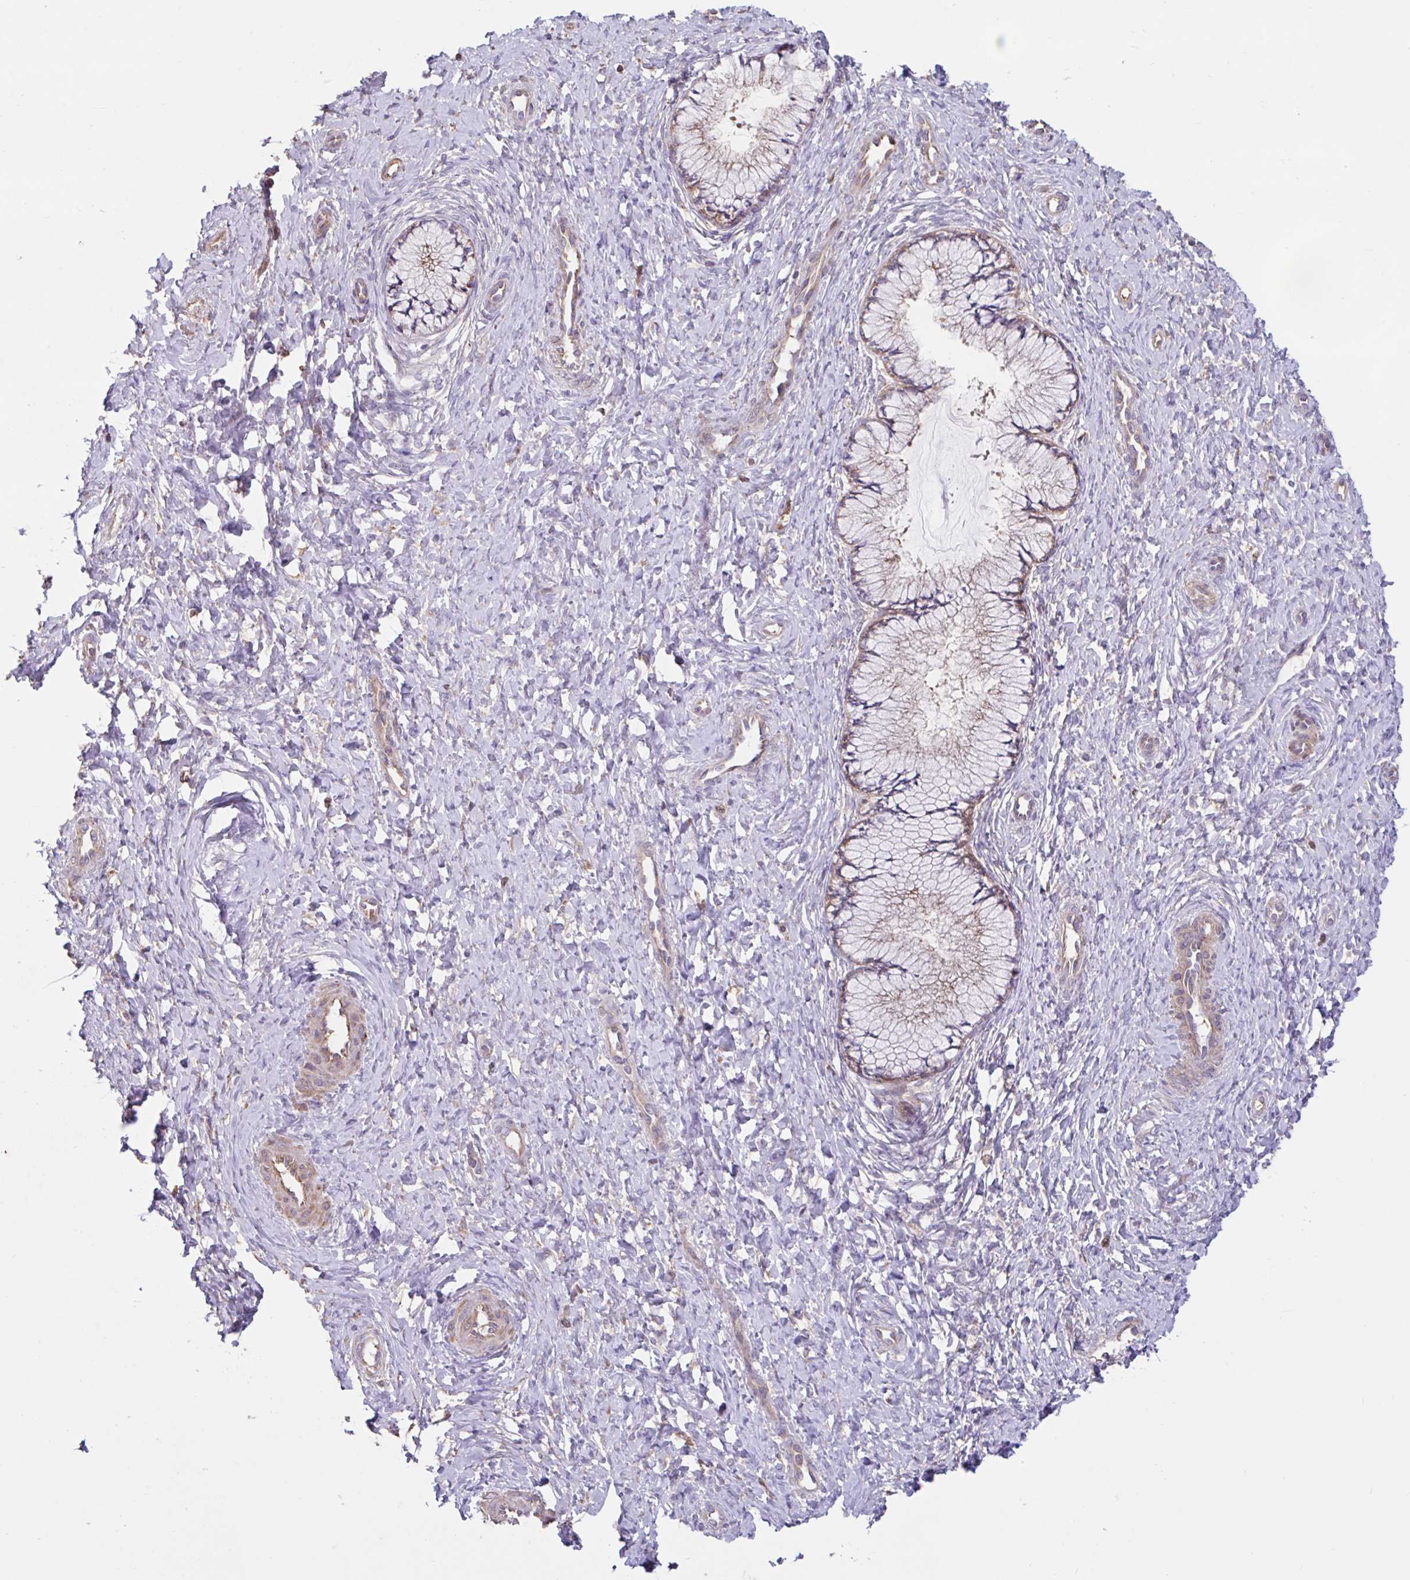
{"staining": {"intensity": "weak", "quantity": "25%-75%", "location": "cytoplasmic/membranous"}, "tissue": "cervix", "cell_type": "Glandular cells", "image_type": "normal", "snomed": [{"axis": "morphology", "description": "Normal tissue, NOS"}, {"axis": "topography", "description": "Cervix"}], "caption": "A brown stain shows weak cytoplasmic/membranous staining of a protein in glandular cells of benign cervix.", "gene": "RALBP1", "patient": {"sex": "female", "age": 37}}